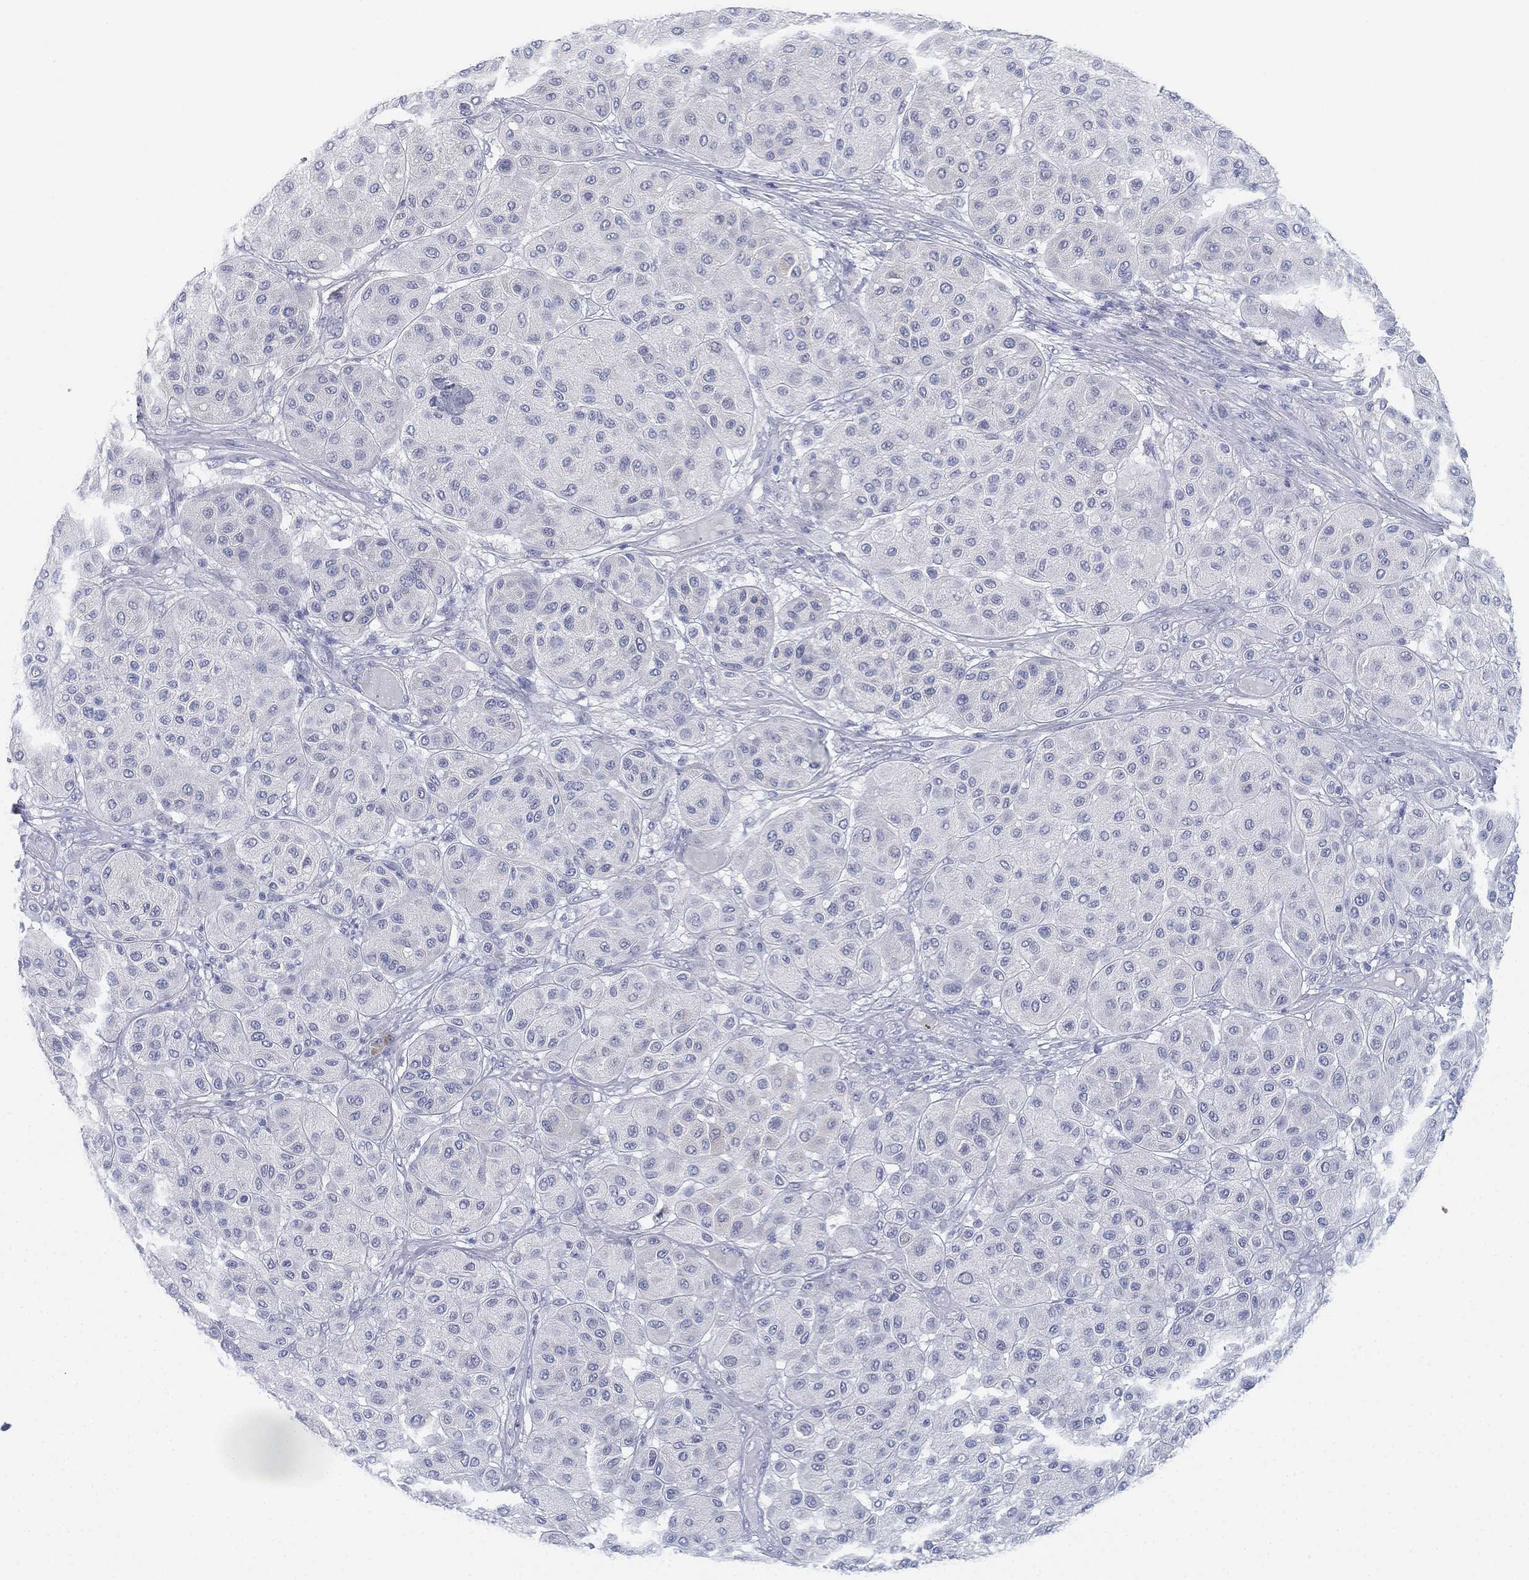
{"staining": {"intensity": "negative", "quantity": "none", "location": "none"}, "tissue": "melanoma", "cell_type": "Tumor cells", "image_type": "cancer", "snomed": [{"axis": "morphology", "description": "Malignant melanoma, Metastatic site"}, {"axis": "topography", "description": "Smooth muscle"}], "caption": "Malignant melanoma (metastatic site) stained for a protein using immunohistochemistry (IHC) displays no positivity tumor cells.", "gene": "GCNA", "patient": {"sex": "male", "age": 41}}